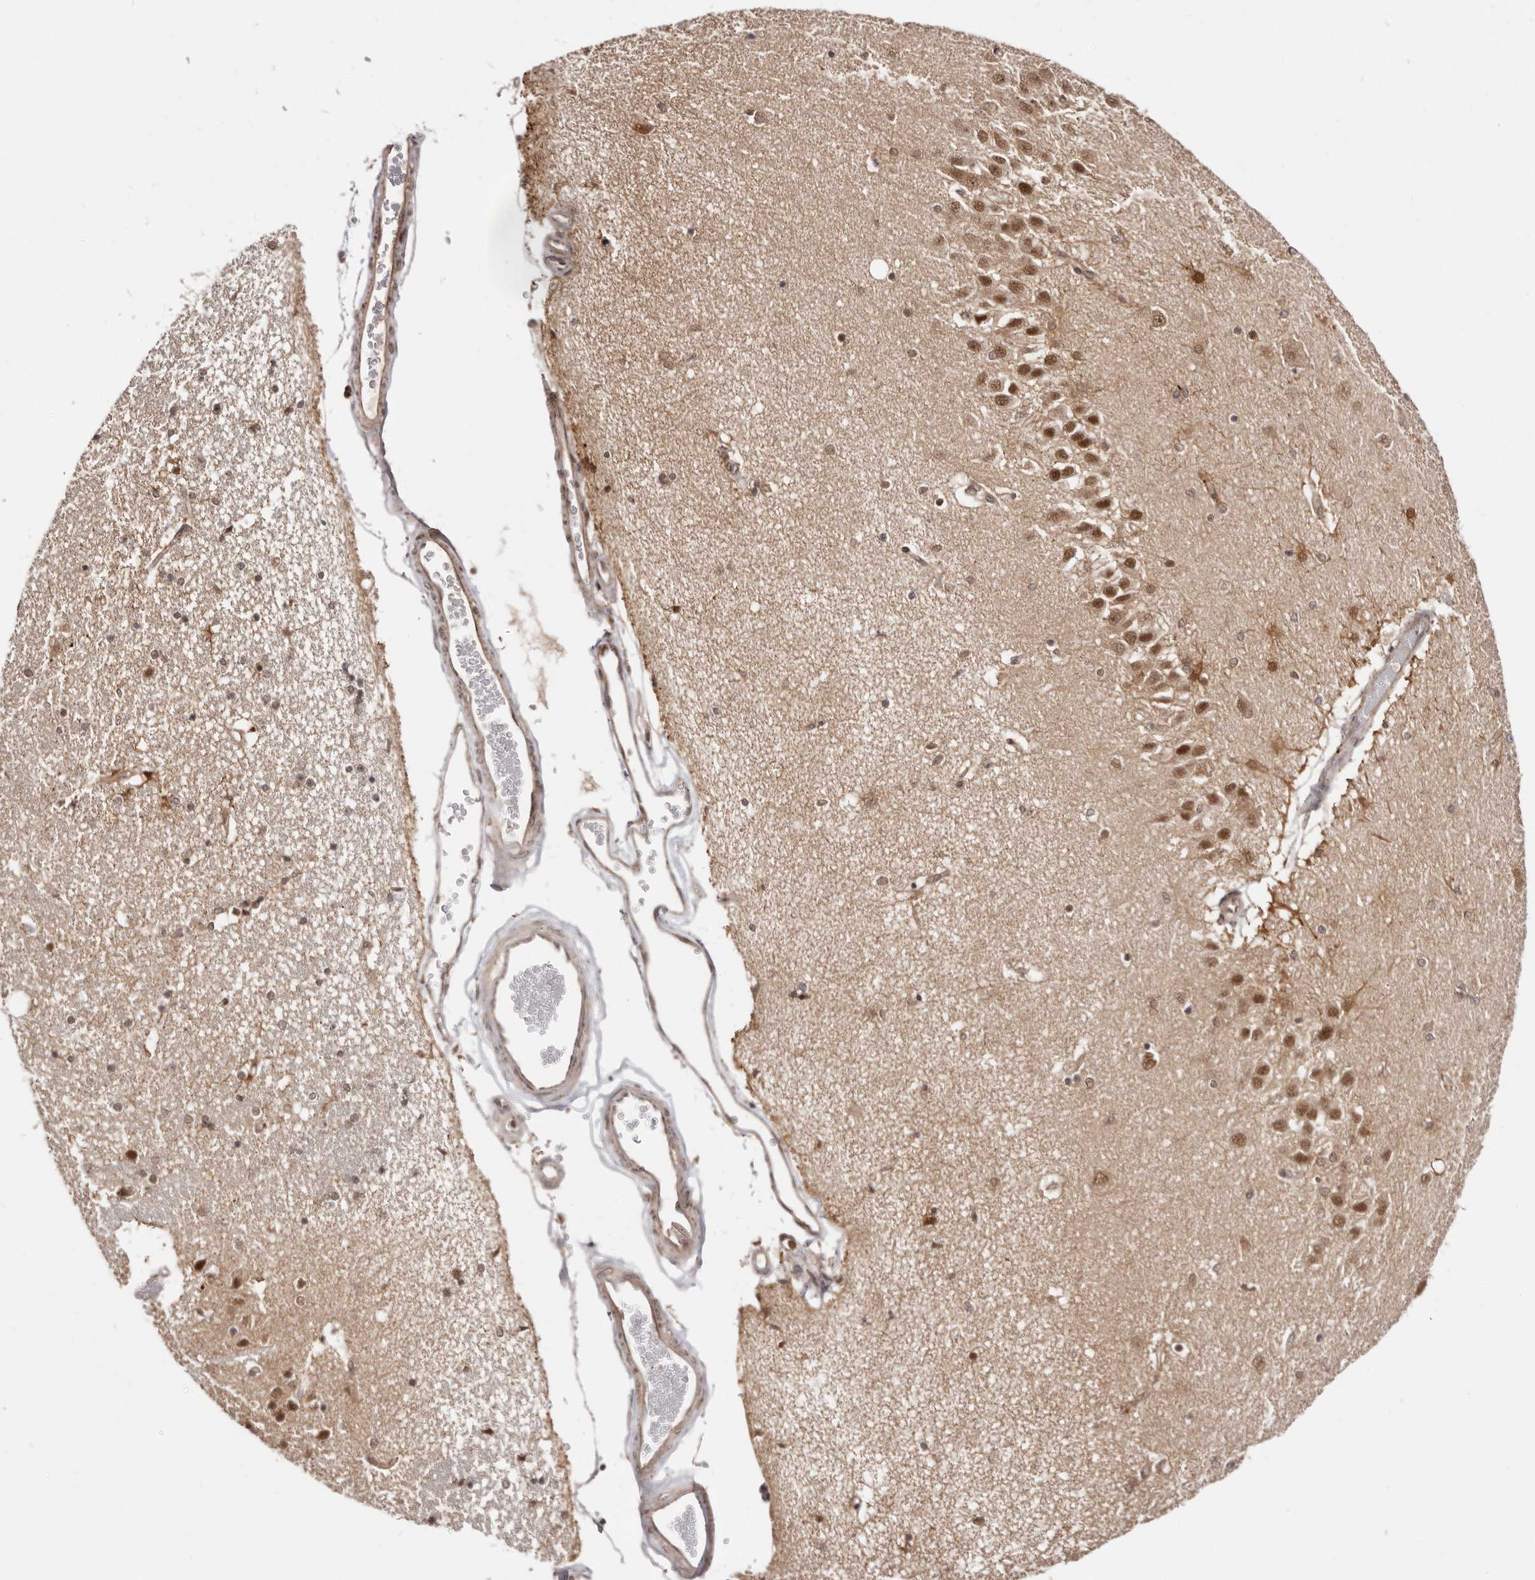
{"staining": {"intensity": "moderate", "quantity": ">75%", "location": "nuclear"}, "tissue": "hippocampus", "cell_type": "Glial cells", "image_type": "normal", "snomed": [{"axis": "morphology", "description": "Normal tissue, NOS"}, {"axis": "topography", "description": "Hippocampus"}], "caption": "A high-resolution micrograph shows IHC staining of normal hippocampus, which demonstrates moderate nuclear staining in approximately >75% of glial cells.", "gene": "MED8", "patient": {"sex": "female", "age": 54}}